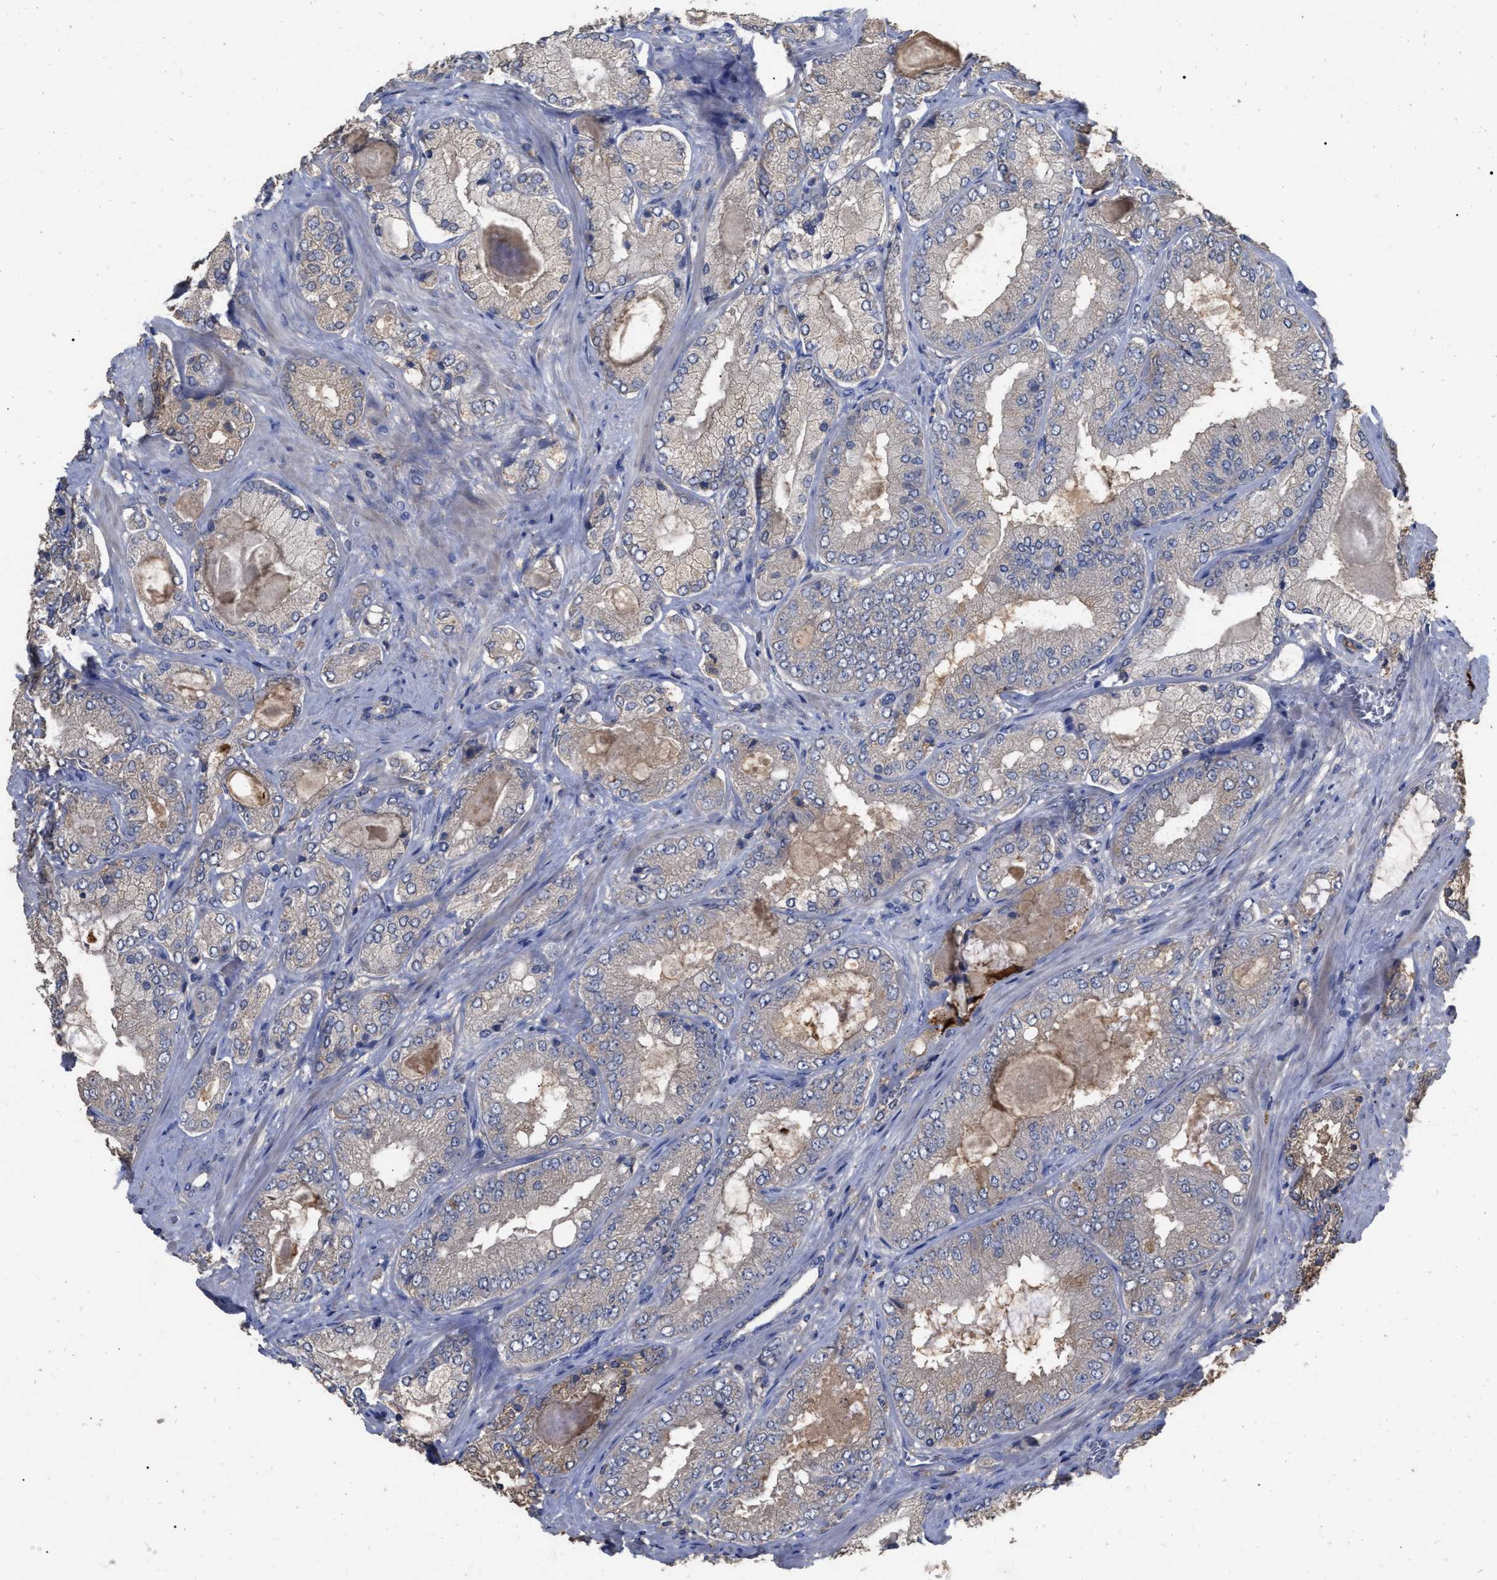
{"staining": {"intensity": "negative", "quantity": "none", "location": "none"}, "tissue": "prostate cancer", "cell_type": "Tumor cells", "image_type": "cancer", "snomed": [{"axis": "morphology", "description": "Adenocarcinoma, Low grade"}, {"axis": "topography", "description": "Prostate"}], "caption": "Human prostate low-grade adenocarcinoma stained for a protein using IHC demonstrates no positivity in tumor cells.", "gene": "GPR179", "patient": {"sex": "male", "age": 65}}